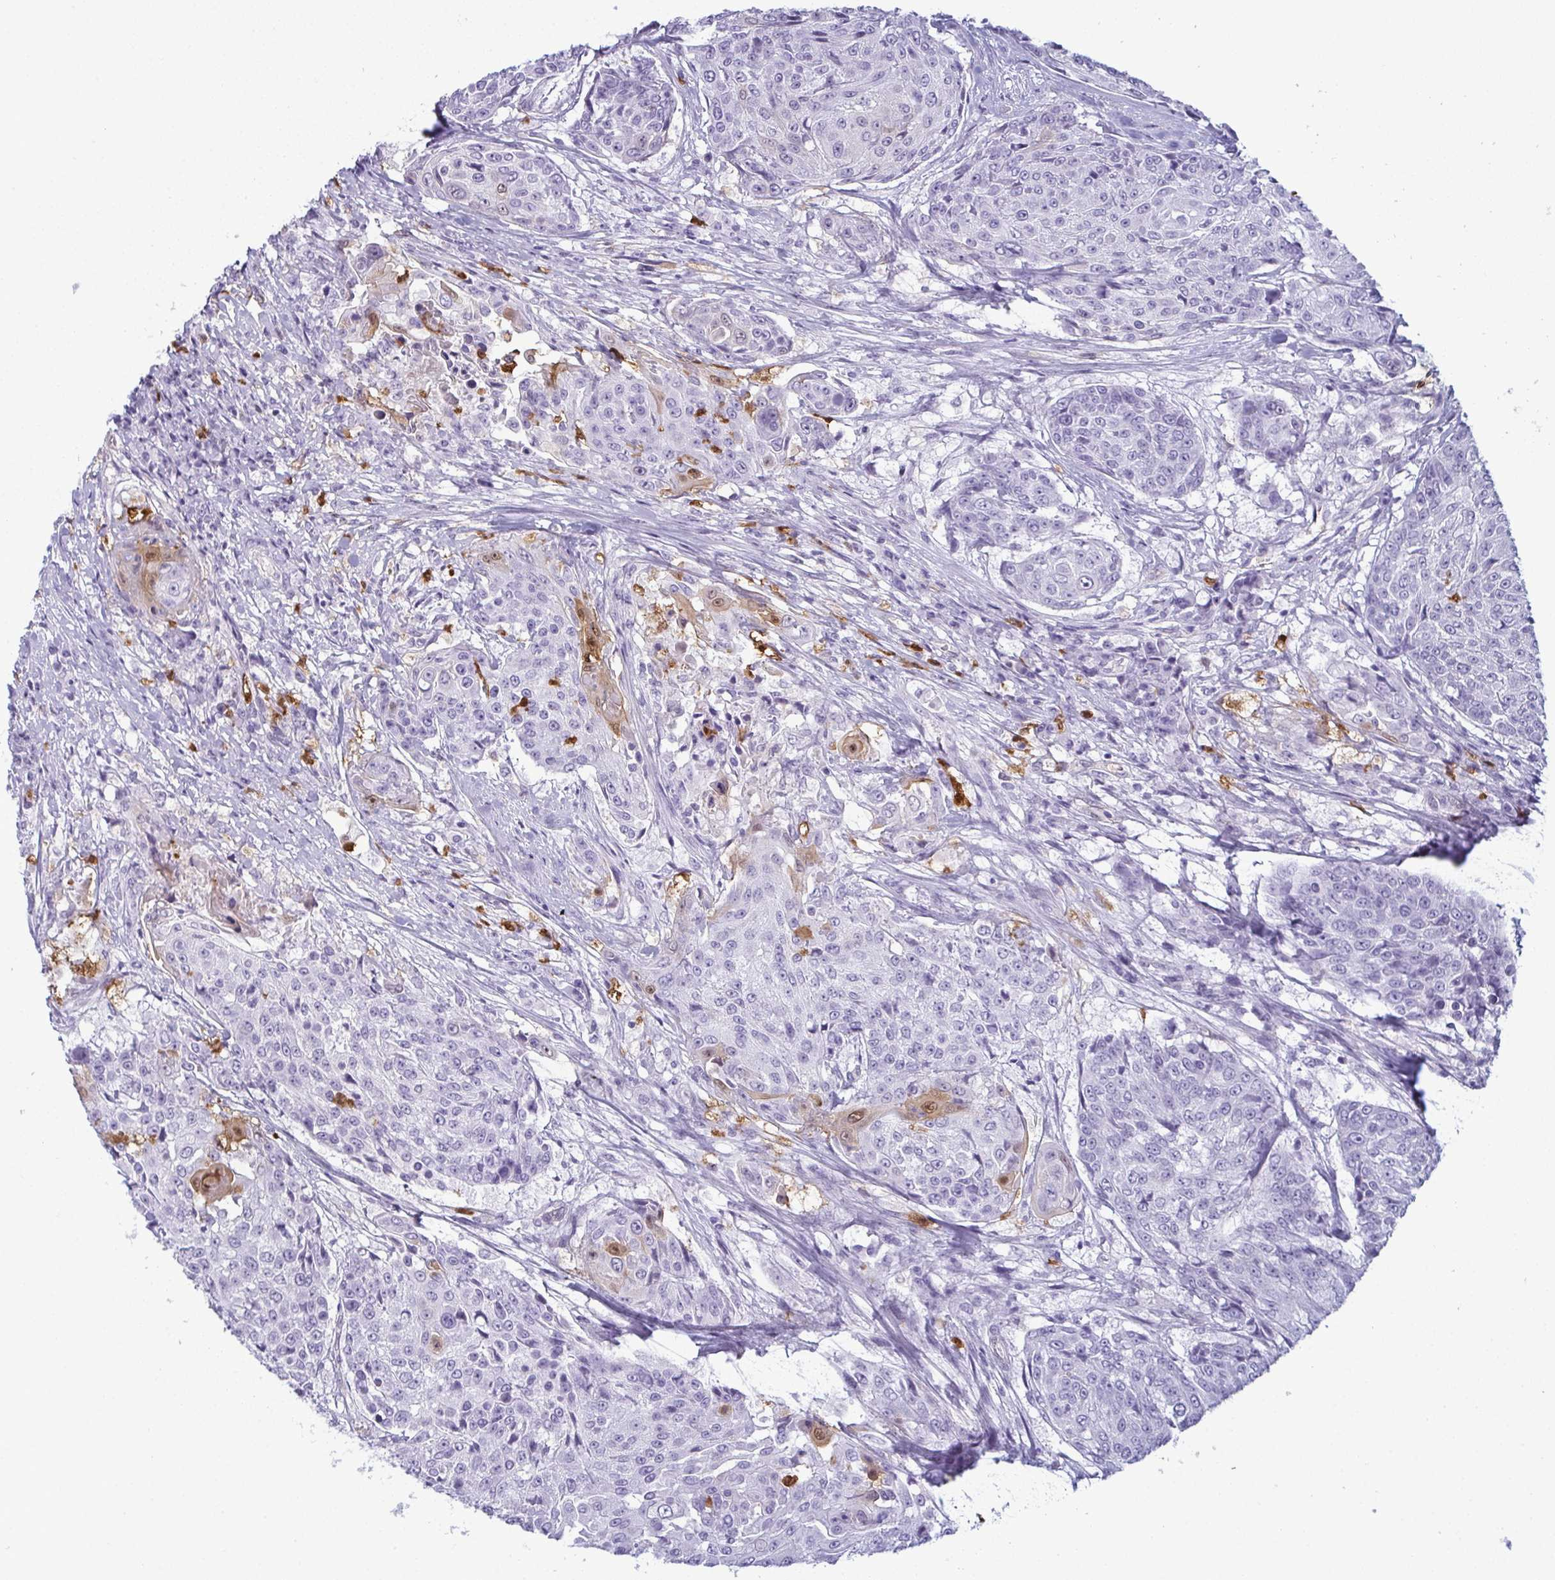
{"staining": {"intensity": "weak", "quantity": "<25%", "location": "cytoplasmic/membranous,nuclear"}, "tissue": "urothelial cancer", "cell_type": "Tumor cells", "image_type": "cancer", "snomed": [{"axis": "morphology", "description": "Urothelial carcinoma, High grade"}, {"axis": "topography", "description": "Urinary bladder"}], "caption": "IHC of high-grade urothelial carcinoma demonstrates no expression in tumor cells.", "gene": "CDA", "patient": {"sex": "female", "age": 63}}